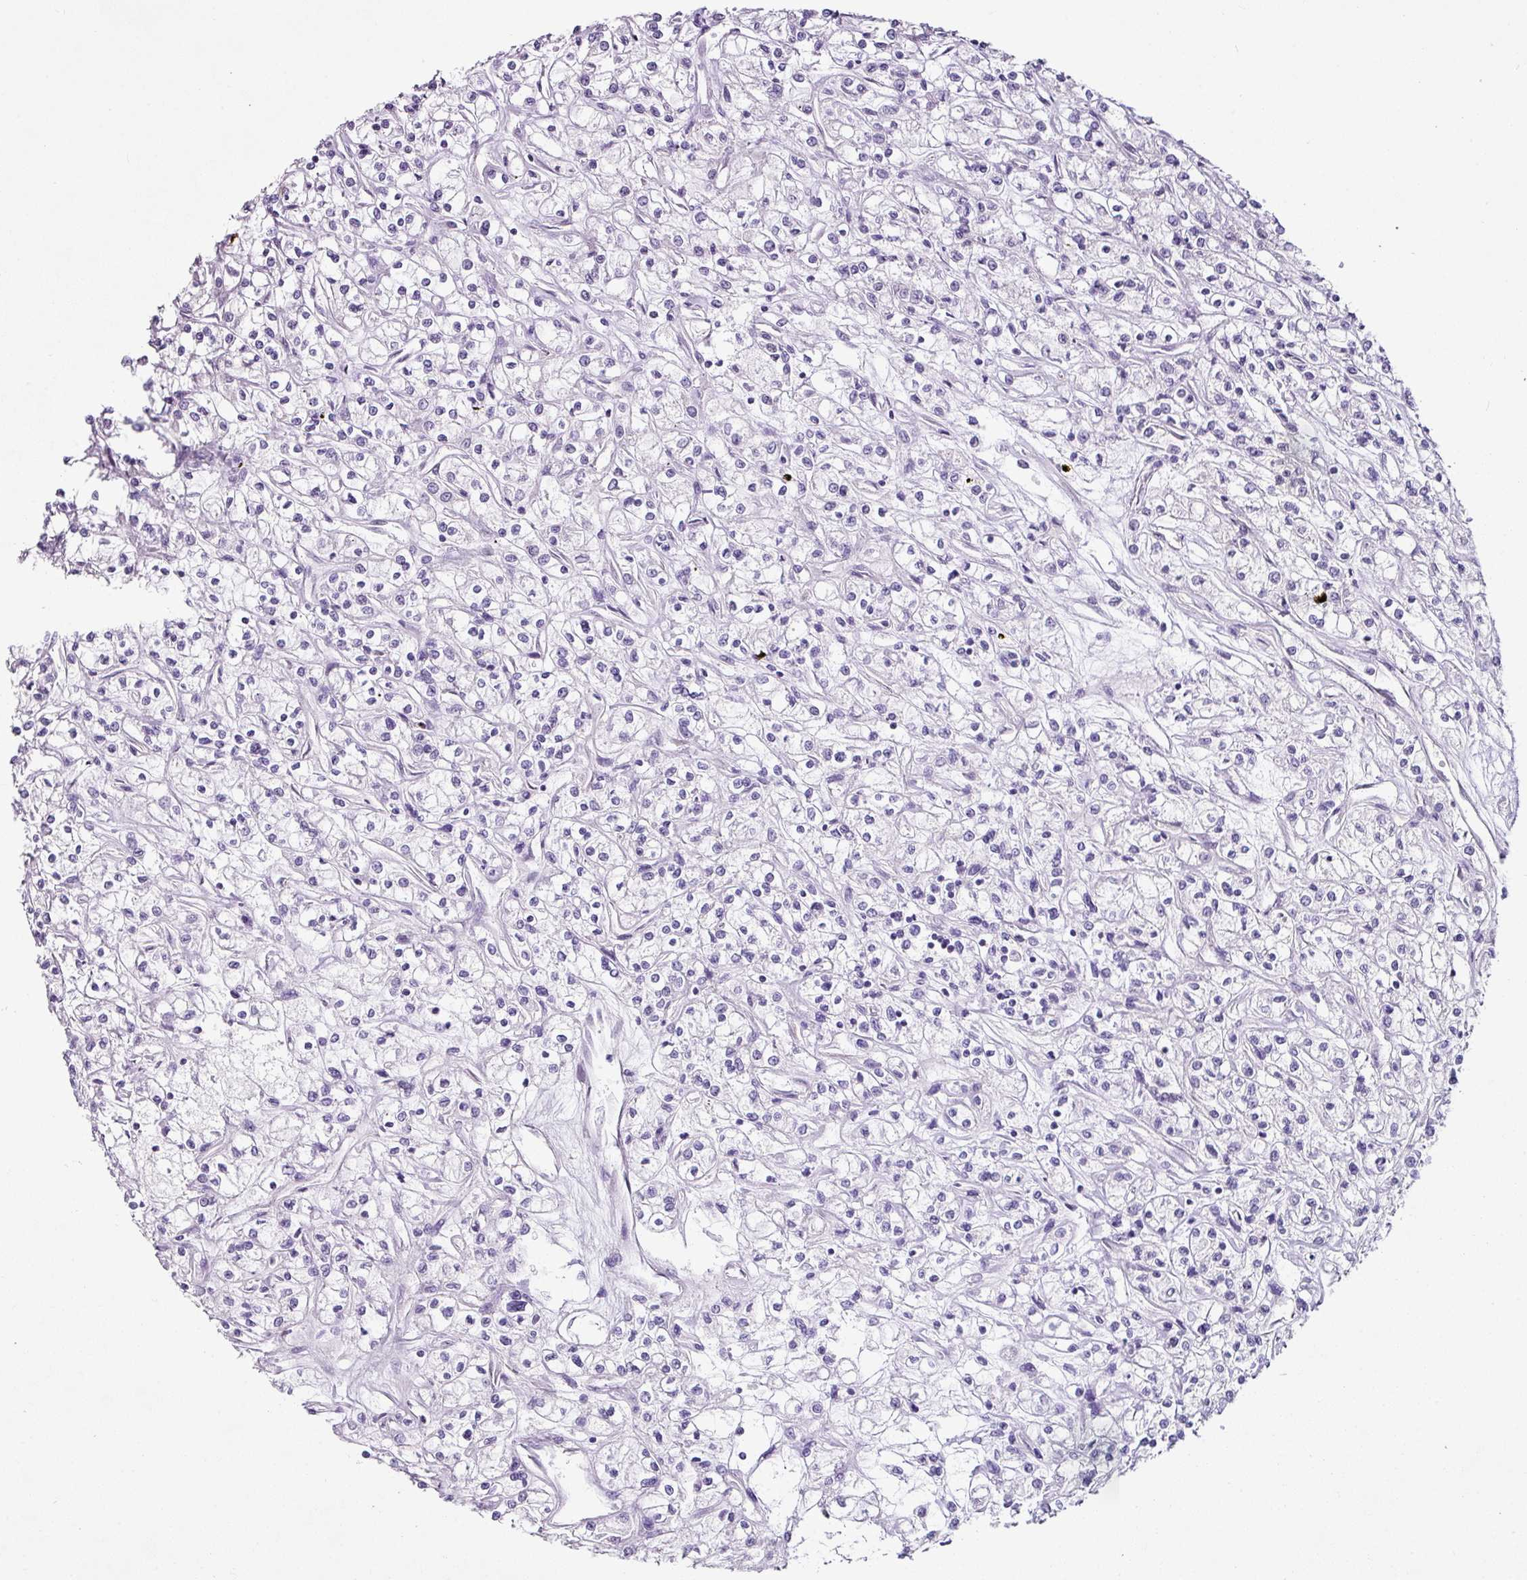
{"staining": {"intensity": "negative", "quantity": "none", "location": "none"}, "tissue": "renal cancer", "cell_type": "Tumor cells", "image_type": "cancer", "snomed": [{"axis": "morphology", "description": "Adenocarcinoma, NOS"}, {"axis": "topography", "description": "Kidney"}], "caption": "IHC image of renal adenocarcinoma stained for a protein (brown), which displays no expression in tumor cells.", "gene": "TRA2A", "patient": {"sex": "female", "age": 59}}